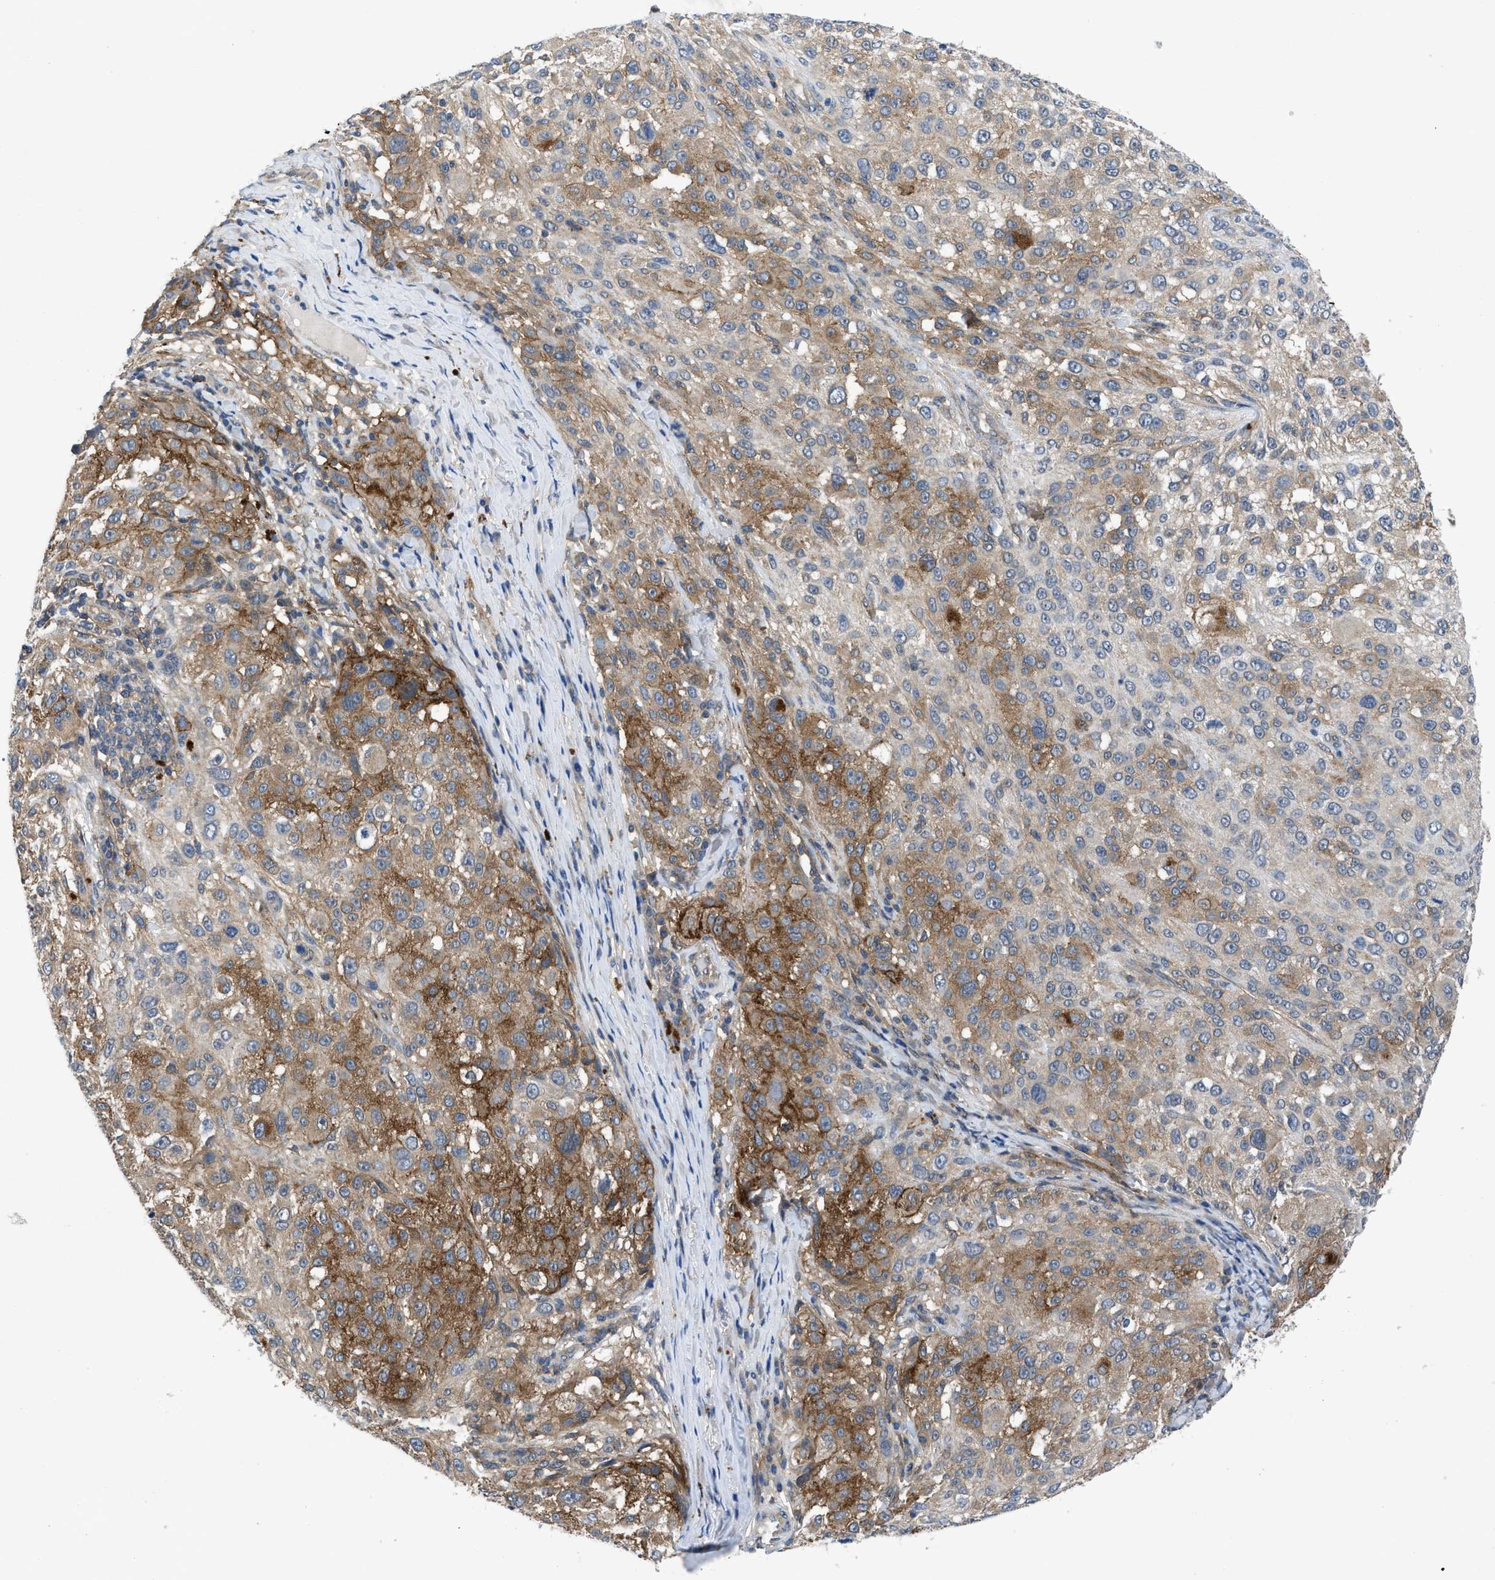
{"staining": {"intensity": "moderate", "quantity": "25%-75%", "location": "cytoplasmic/membranous"}, "tissue": "melanoma", "cell_type": "Tumor cells", "image_type": "cancer", "snomed": [{"axis": "morphology", "description": "Necrosis, NOS"}, {"axis": "morphology", "description": "Malignant melanoma, NOS"}, {"axis": "topography", "description": "Skin"}], "caption": "Malignant melanoma stained for a protein (brown) shows moderate cytoplasmic/membranous positive positivity in about 25%-75% of tumor cells.", "gene": "PANX1", "patient": {"sex": "female", "age": 87}}